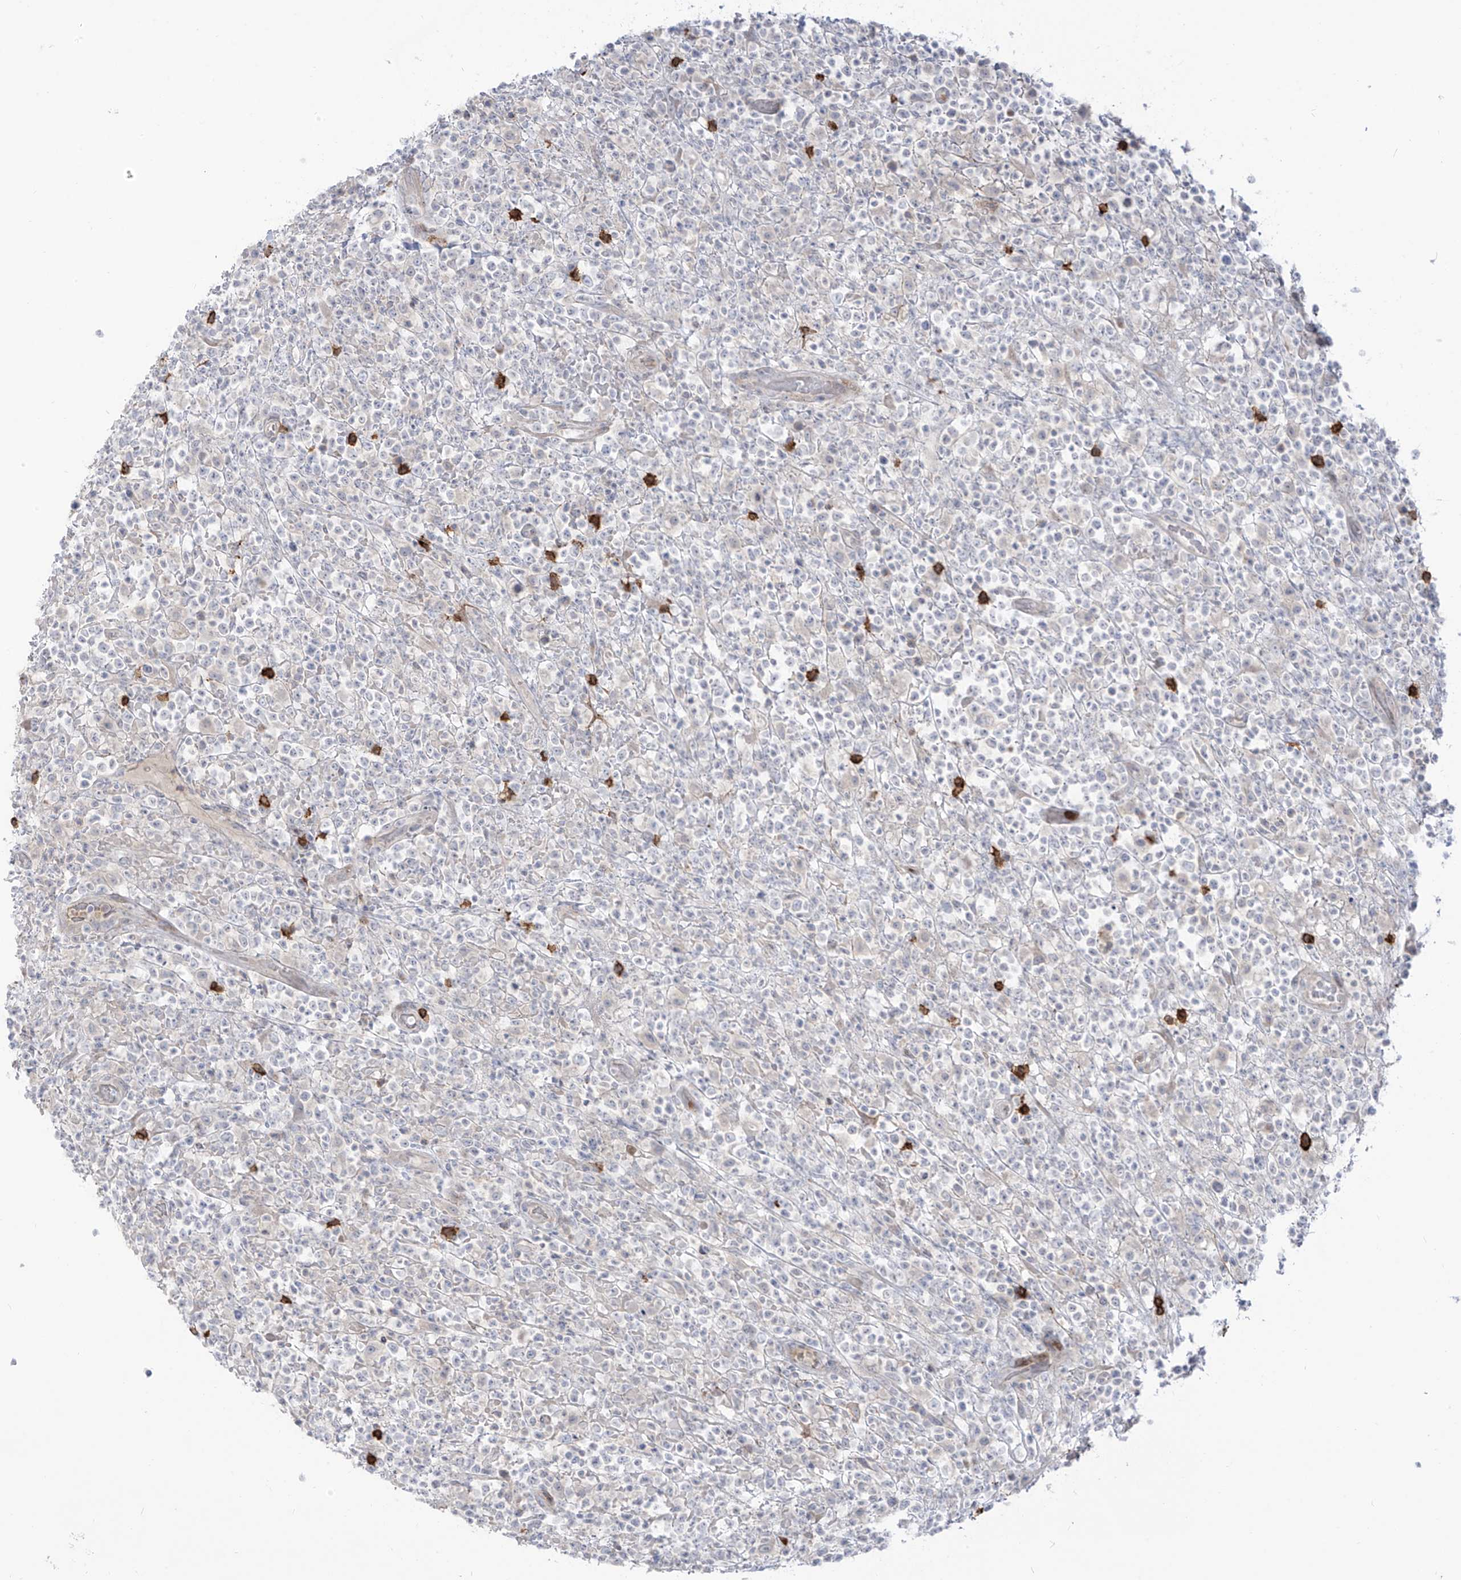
{"staining": {"intensity": "negative", "quantity": "none", "location": "none"}, "tissue": "lymphoma", "cell_type": "Tumor cells", "image_type": "cancer", "snomed": [{"axis": "morphology", "description": "Malignant lymphoma, non-Hodgkin's type, High grade"}, {"axis": "topography", "description": "Colon"}], "caption": "The immunohistochemistry micrograph has no significant expression in tumor cells of lymphoma tissue.", "gene": "NOTO", "patient": {"sex": "female", "age": 53}}